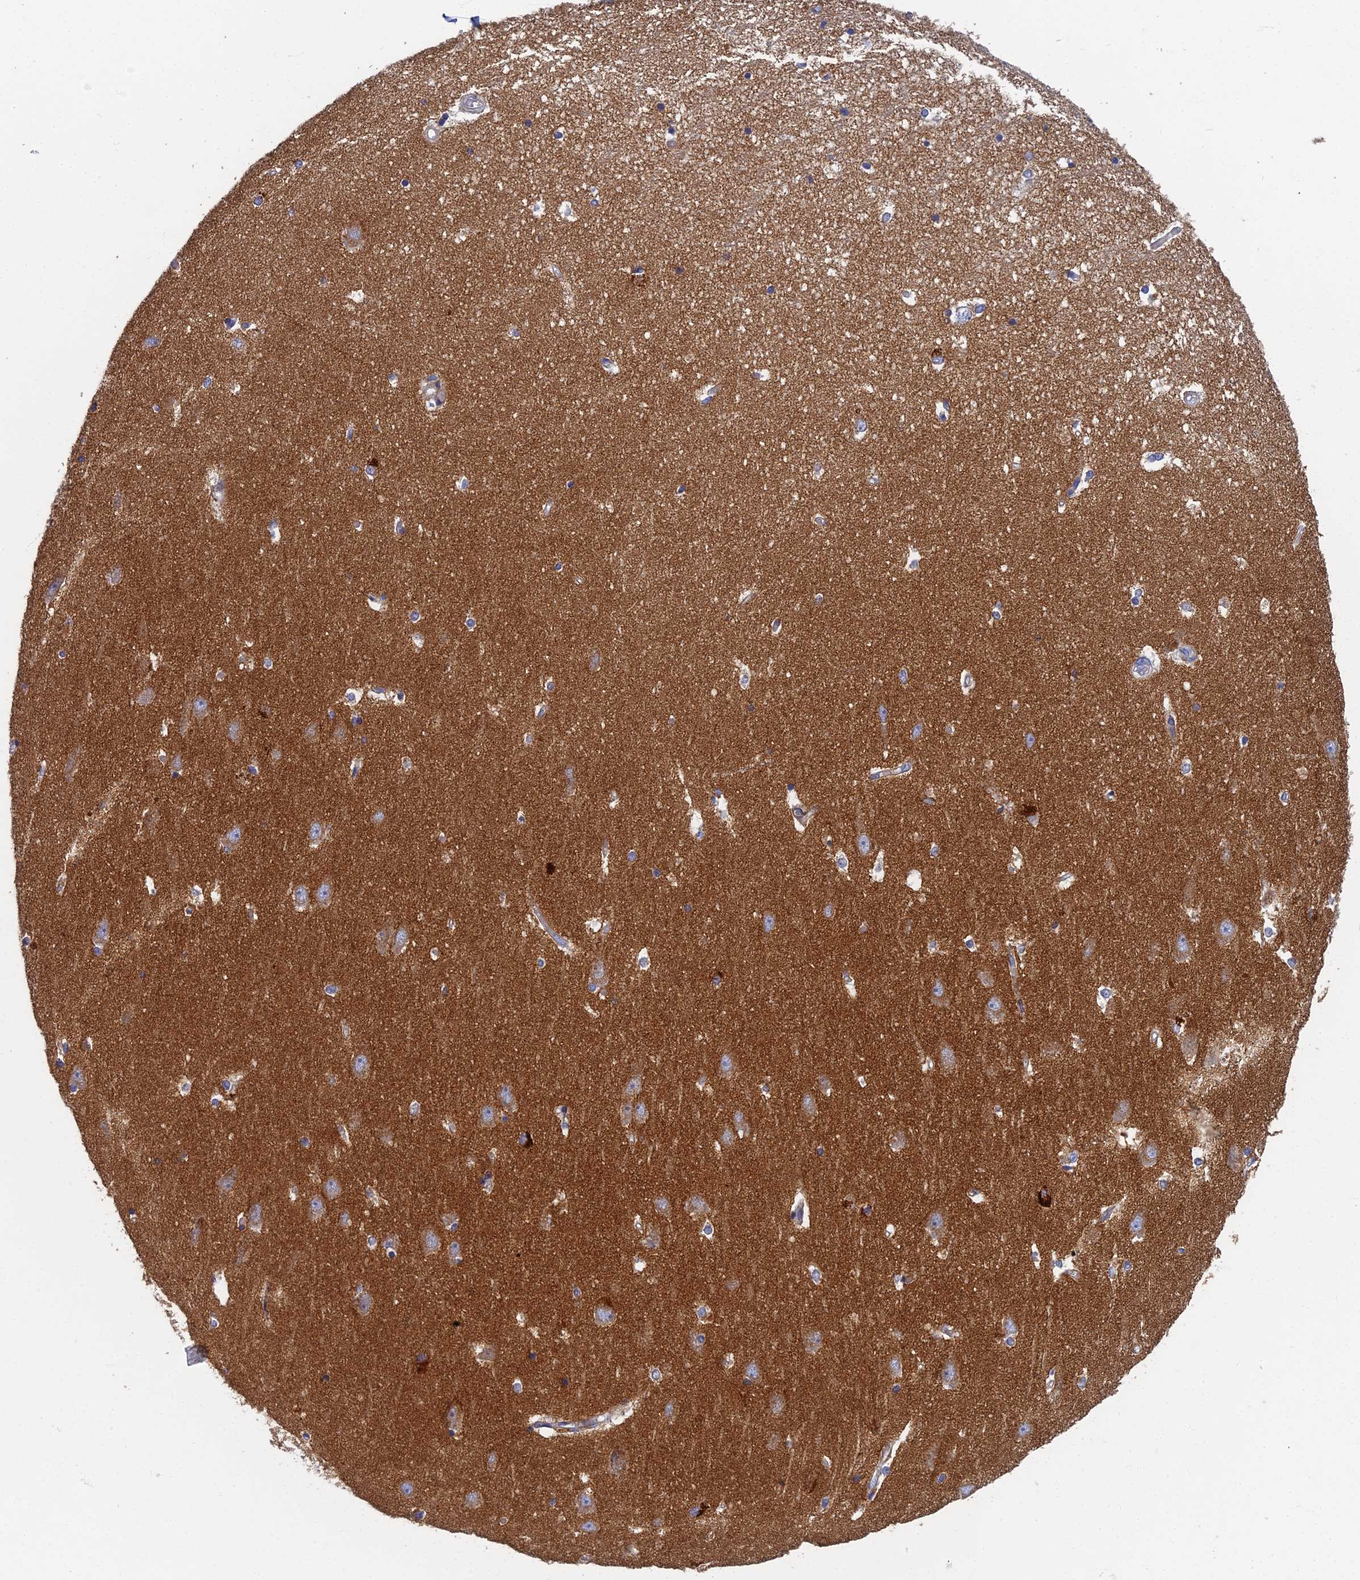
{"staining": {"intensity": "negative", "quantity": "none", "location": "none"}, "tissue": "hippocampus", "cell_type": "Glial cells", "image_type": "normal", "snomed": [{"axis": "morphology", "description": "Normal tissue, NOS"}, {"axis": "topography", "description": "Hippocampus"}], "caption": "Glial cells show no significant protein expression in normal hippocampus. (DAB immunohistochemistry, high magnification).", "gene": "RNASEK", "patient": {"sex": "male", "age": 45}}